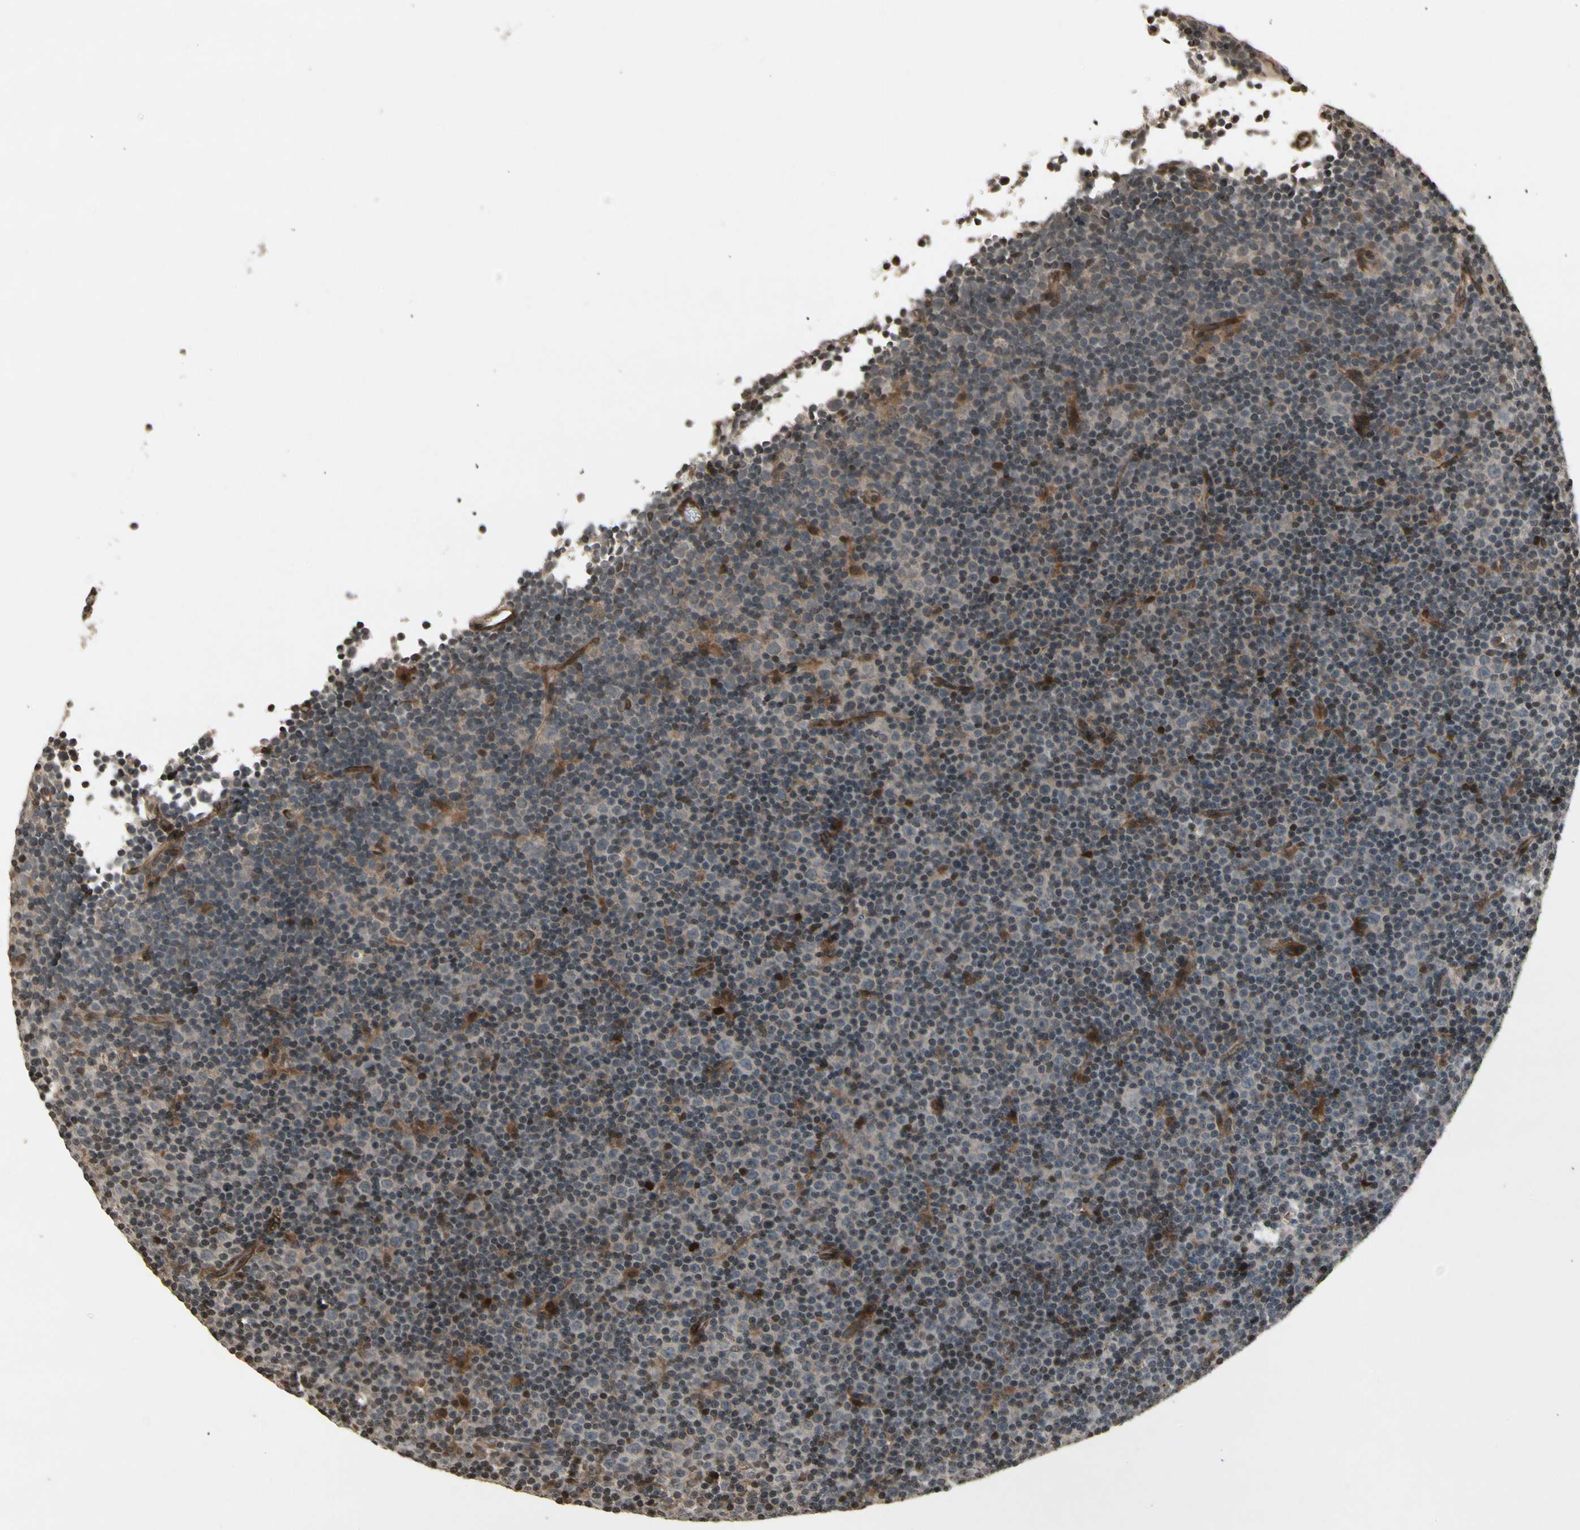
{"staining": {"intensity": "weak", "quantity": ">75%", "location": "cytoplasmic/membranous,nuclear"}, "tissue": "lymphoma", "cell_type": "Tumor cells", "image_type": "cancer", "snomed": [{"axis": "morphology", "description": "Malignant lymphoma, non-Hodgkin's type, Low grade"}, {"axis": "topography", "description": "Lymph node"}], "caption": "Approximately >75% of tumor cells in human lymphoma exhibit weak cytoplasmic/membranous and nuclear protein expression as visualized by brown immunohistochemical staining.", "gene": "GLRX", "patient": {"sex": "female", "age": 67}}